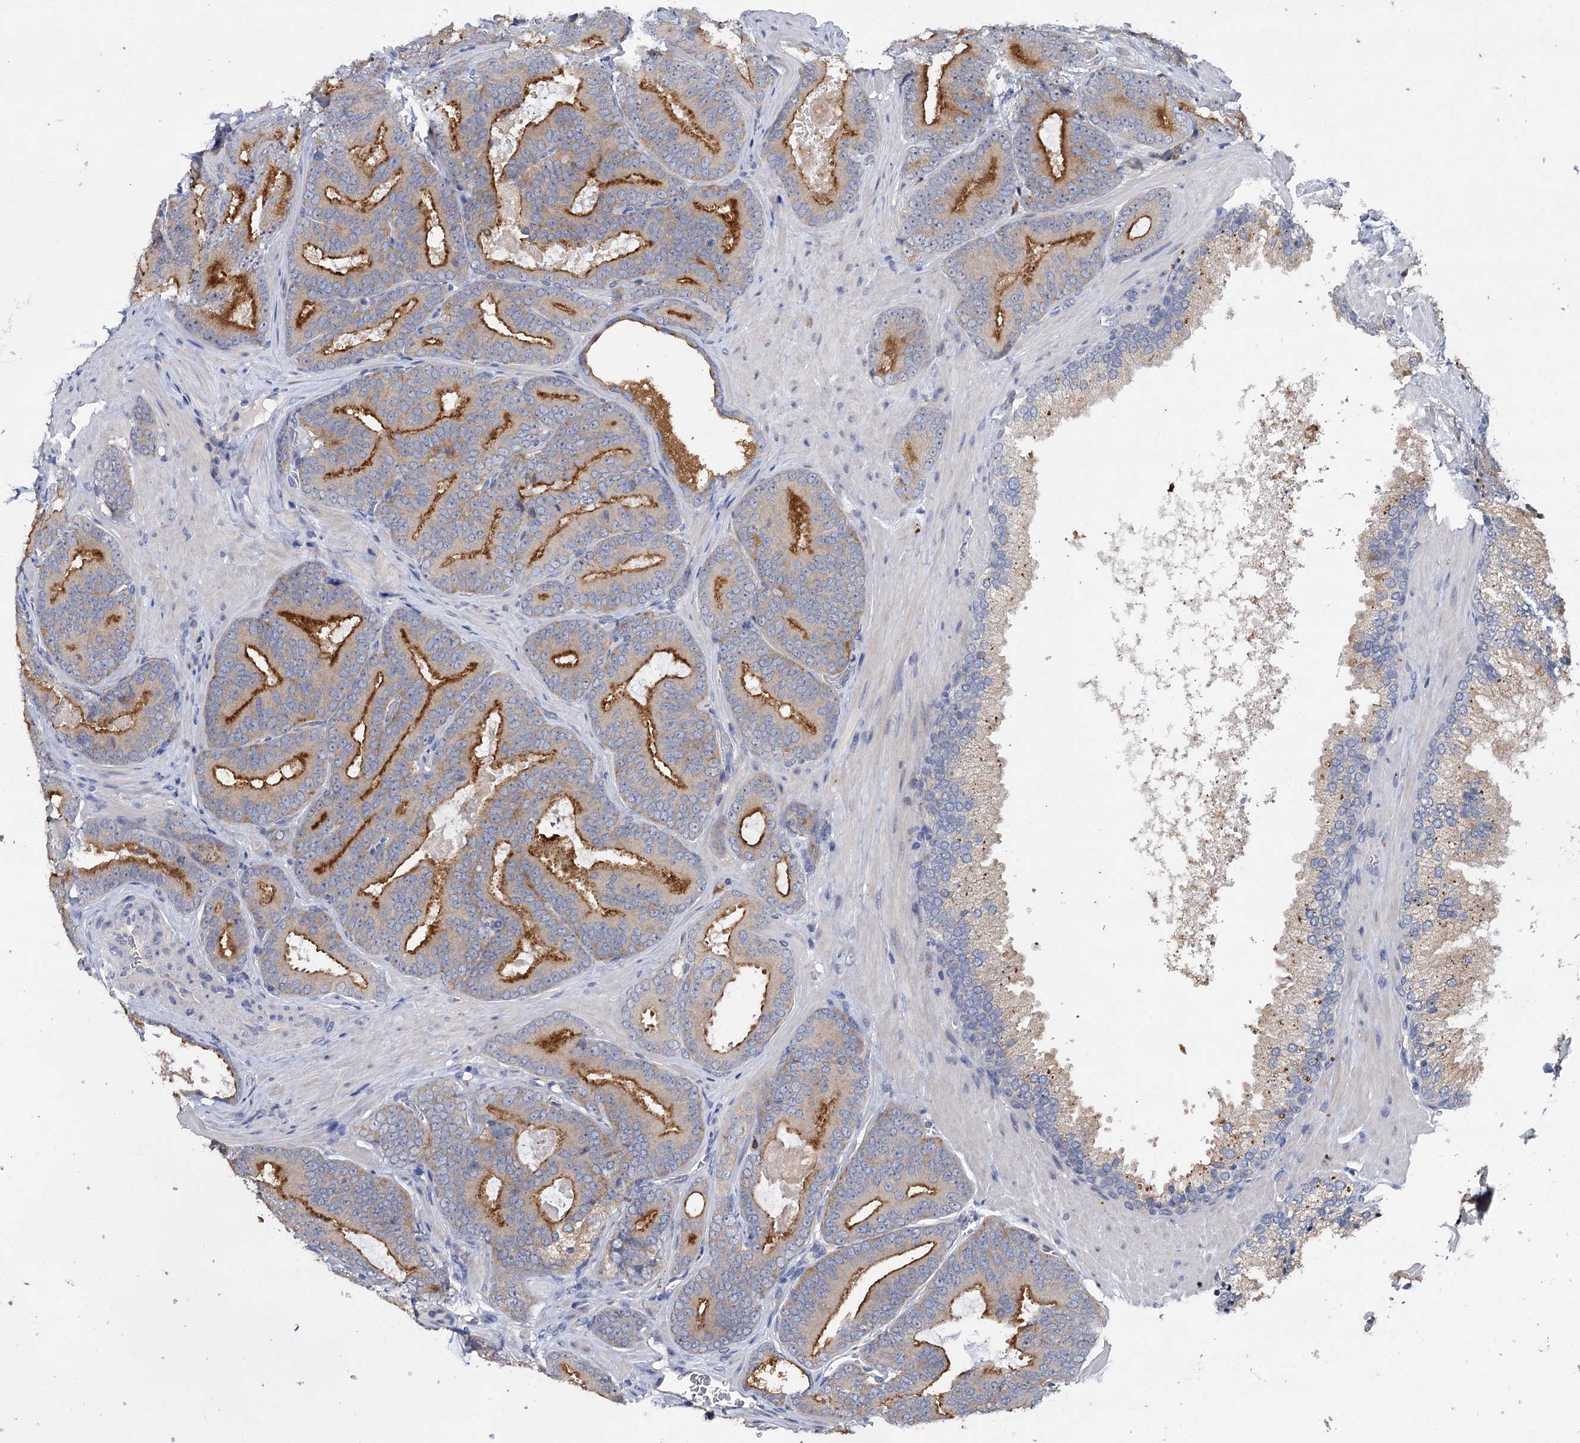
{"staining": {"intensity": "moderate", "quantity": ">75%", "location": "cytoplasmic/membranous"}, "tissue": "prostate cancer", "cell_type": "Tumor cells", "image_type": "cancer", "snomed": [{"axis": "morphology", "description": "Adenocarcinoma, High grade"}, {"axis": "topography", "description": "Prostate"}], "caption": "An image of human high-grade adenocarcinoma (prostate) stained for a protein demonstrates moderate cytoplasmic/membranous brown staining in tumor cells. The protein of interest is stained brown, and the nuclei are stained in blue (DAB IHC with brightfield microscopy, high magnification).", "gene": "ATP9A", "patient": {"sex": "male", "age": 66}}